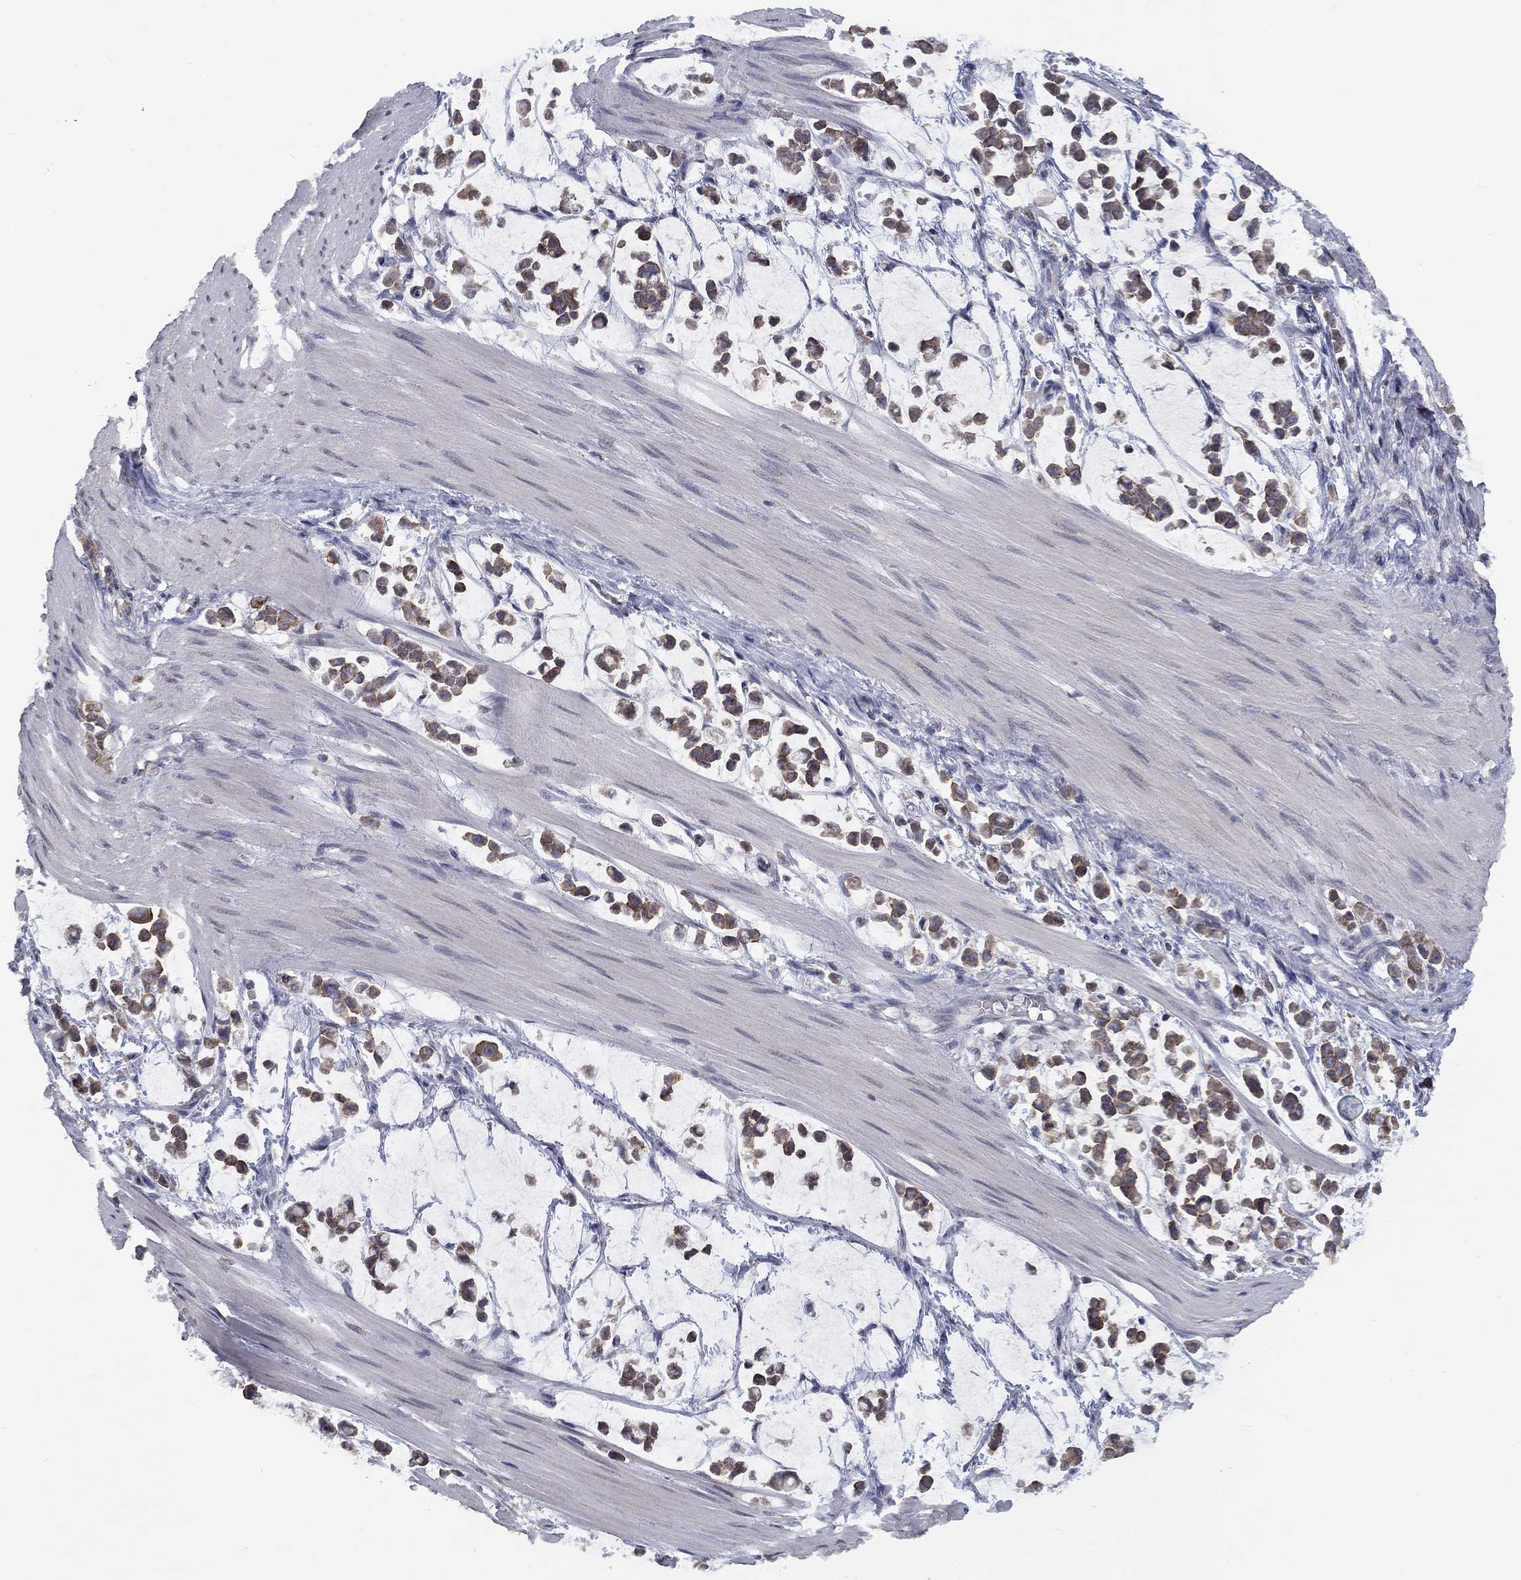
{"staining": {"intensity": "moderate", "quantity": "25%-75%", "location": "cytoplasmic/membranous"}, "tissue": "stomach cancer", "cell_type": "Tumor cells", "image_type": "cancer", "snomed": [{"axis": "morphology", "description": "Adenocarcinoma, NOS"}, {"axis": "topography", "description": "Stomach"}], "caption": "A brown stain labels moderate cytoplasmic/membranous staining of a protein in stomach adenocarcinoma tumor cells. The staining was performed using DAB (3,3'-diaminobenzidine) to visualize the protein expression in brown, while the nuclei were stained in blue with hematoxylin (Magnification: 20x).", "gene": "SPATA33", "patient": {"sex": "male", "age": 82}}